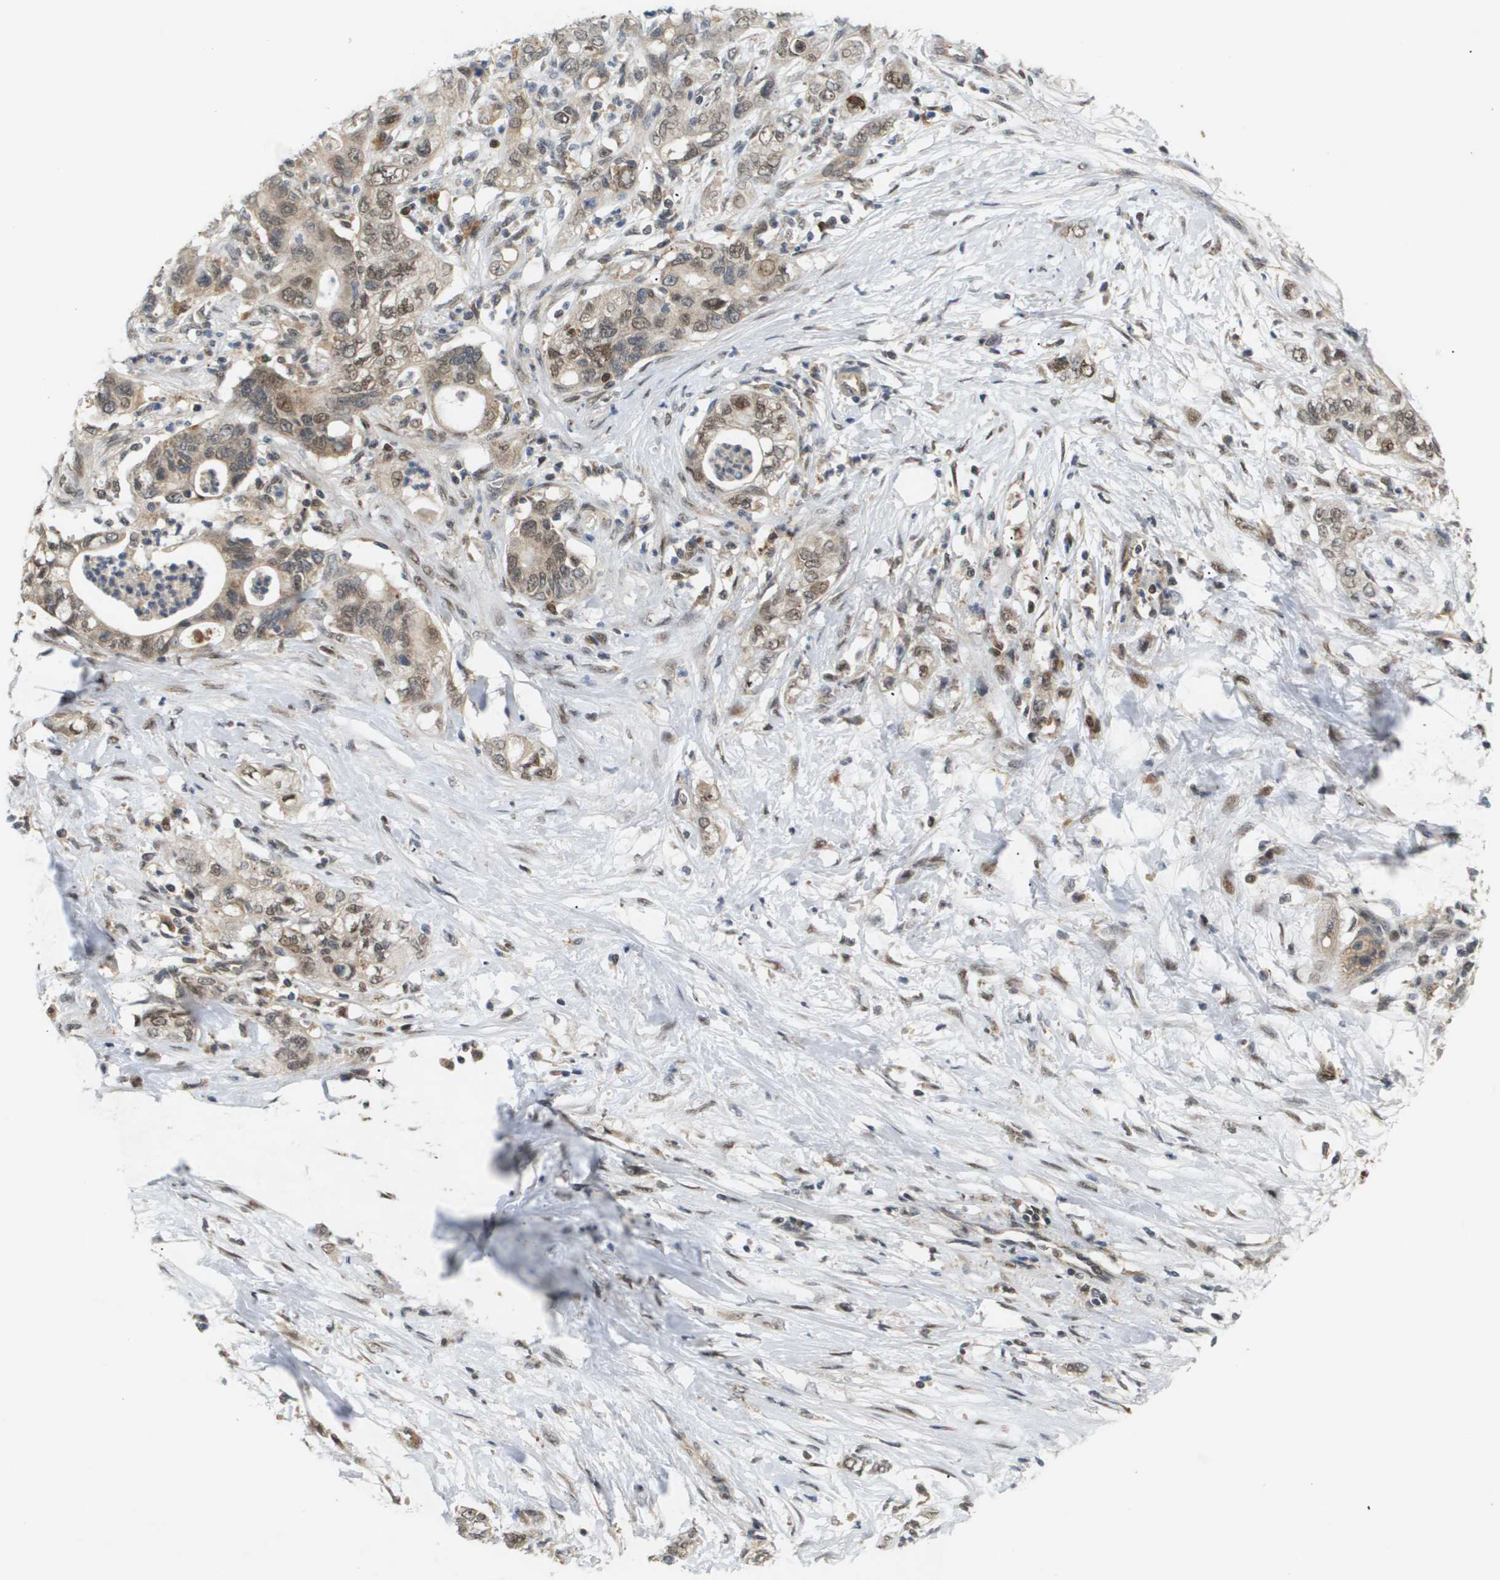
{"staining": {"intensity": "weak", "quantity": ">75%", "location": "cytoplasmic/membranous,nuclear"}, "tissue": "pancreatic cancer", "cell_type": "Tumor cells", "image_type": "cancer", "snomed": [{"axis": "morphology", "description": "Adenocarcinoma, NOS"}, {"axis": "topography", "description": "Pancreas"}], "caption": "This is an image of immunohistochemistry staining of pancreatic cancer, which shows weak expression in the cytoplasmic/membranous and nuclear of tumor cells.", "gene": "PDGFB", "patient": {"sex": "male", "age": 70}}